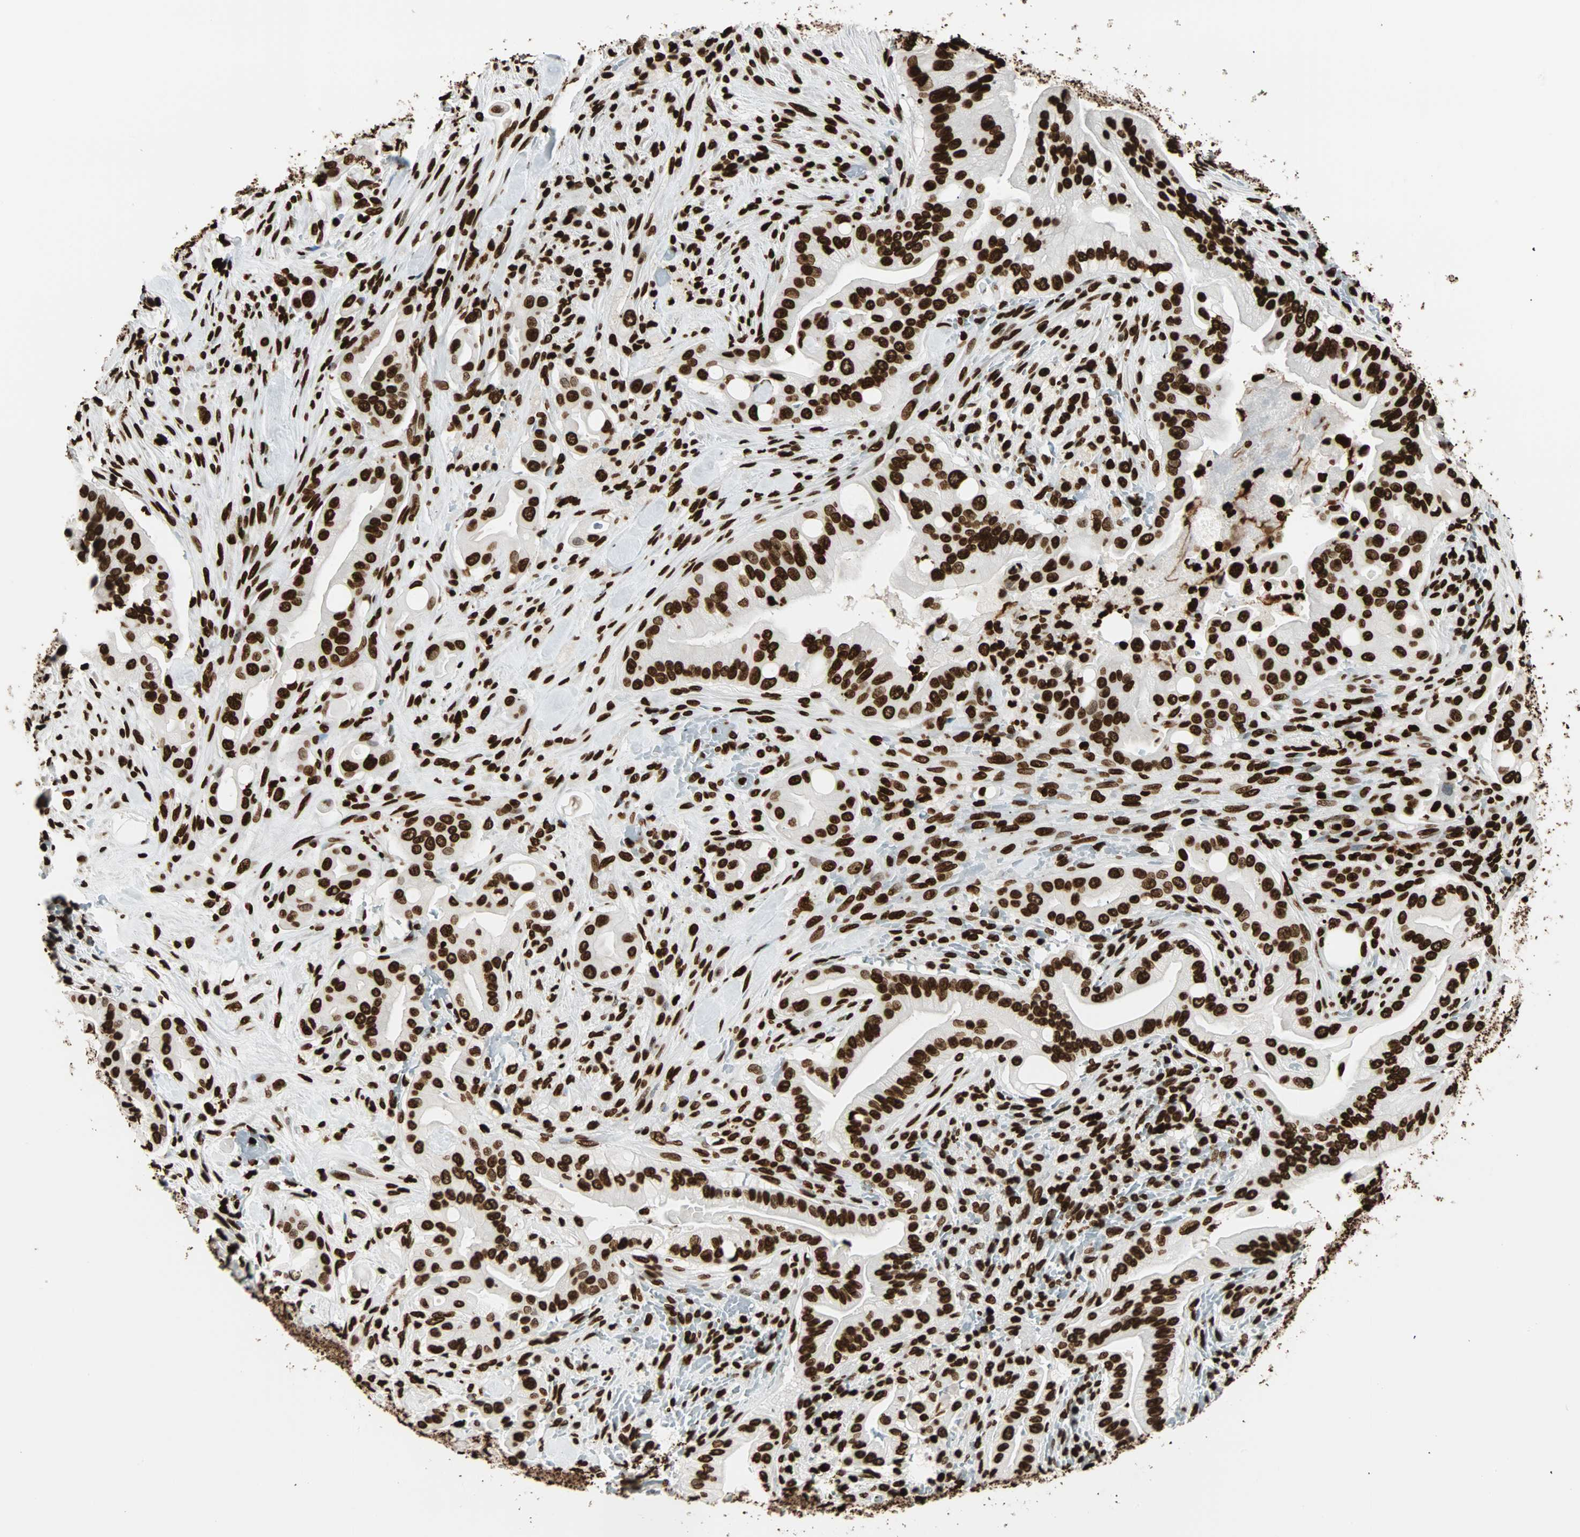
{"staining": {"intensity": "strong", "quantity": ">75%", "location": "nuclear"}, "tissue": "liver cancer", "cell_type": "Tumor cells", "image_type": "cancer", "snomed": [{"axis": "morphology", "description": "Cholangiocarcinoma"}, {"axis": "topography", "description": "Liver"}], "caption": "A brown stain shows strong nuclear expression of a protein in liver cholangiocarcinoma tumor cells. (DAB IHC with brightfield microscopy, high magnification).", "gene": "GLI2", "patient": {"sex": "female", "age": 68}}